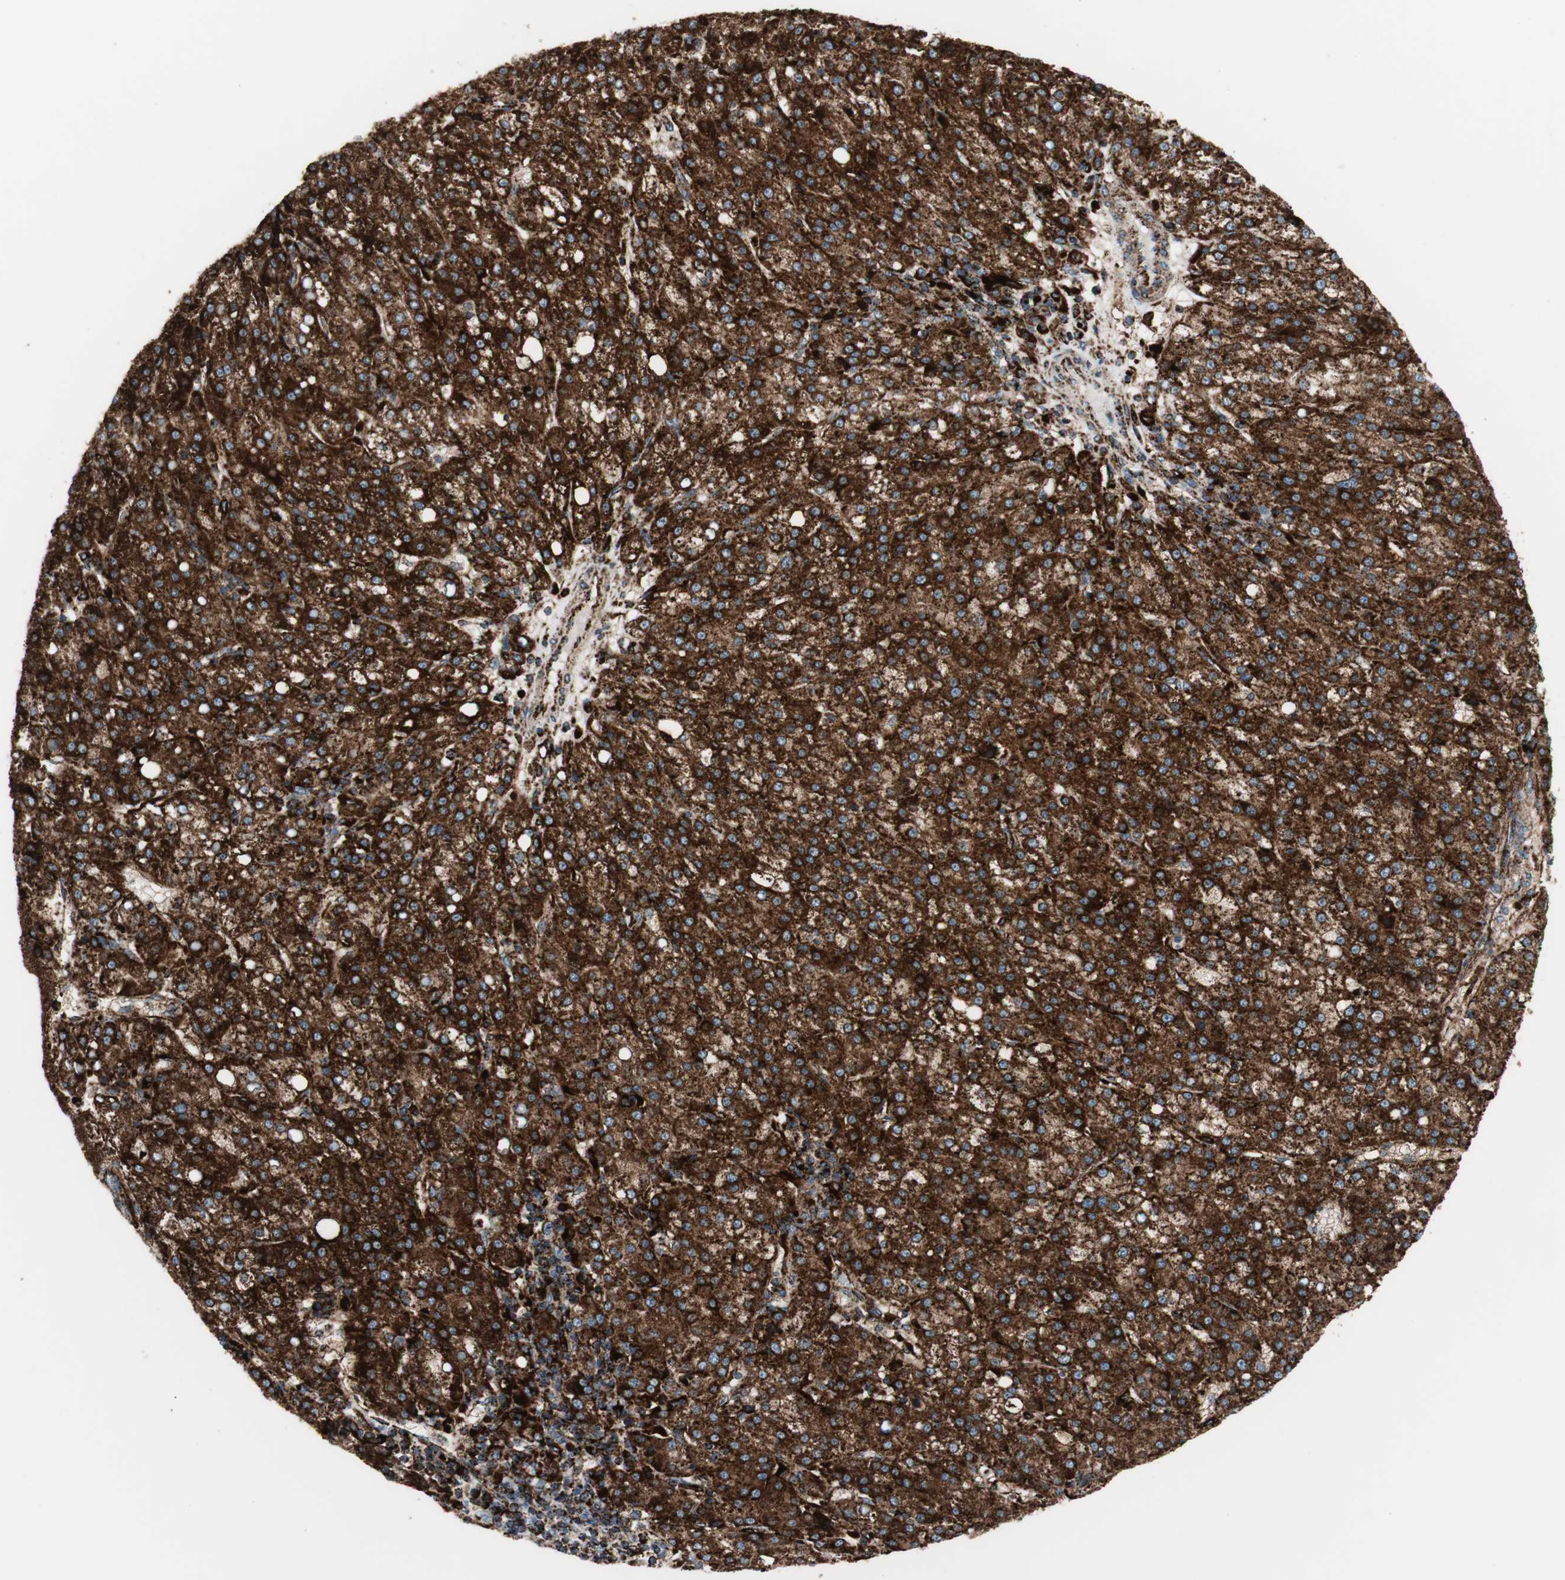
{"staining": {"intensity": "strong", "quantity": ">75%", "location": "cytoplasmic/membranous"}, "tissue": "liver cancer", "cell_type": "Tumor cells", "image_type": "cancer", "snomed": [{"axis": "morphology", "description": "Carcinoma, Hepatocellular, NOS"}, {"axis": "topography", "description": "Liver"}], "caption": "Human liver hepatocellular carcinoma stained with a protein marker displays strong staining in tumor cells.", "gene": "LAMP1", "patient": {"sex": "female", "age": 58}}